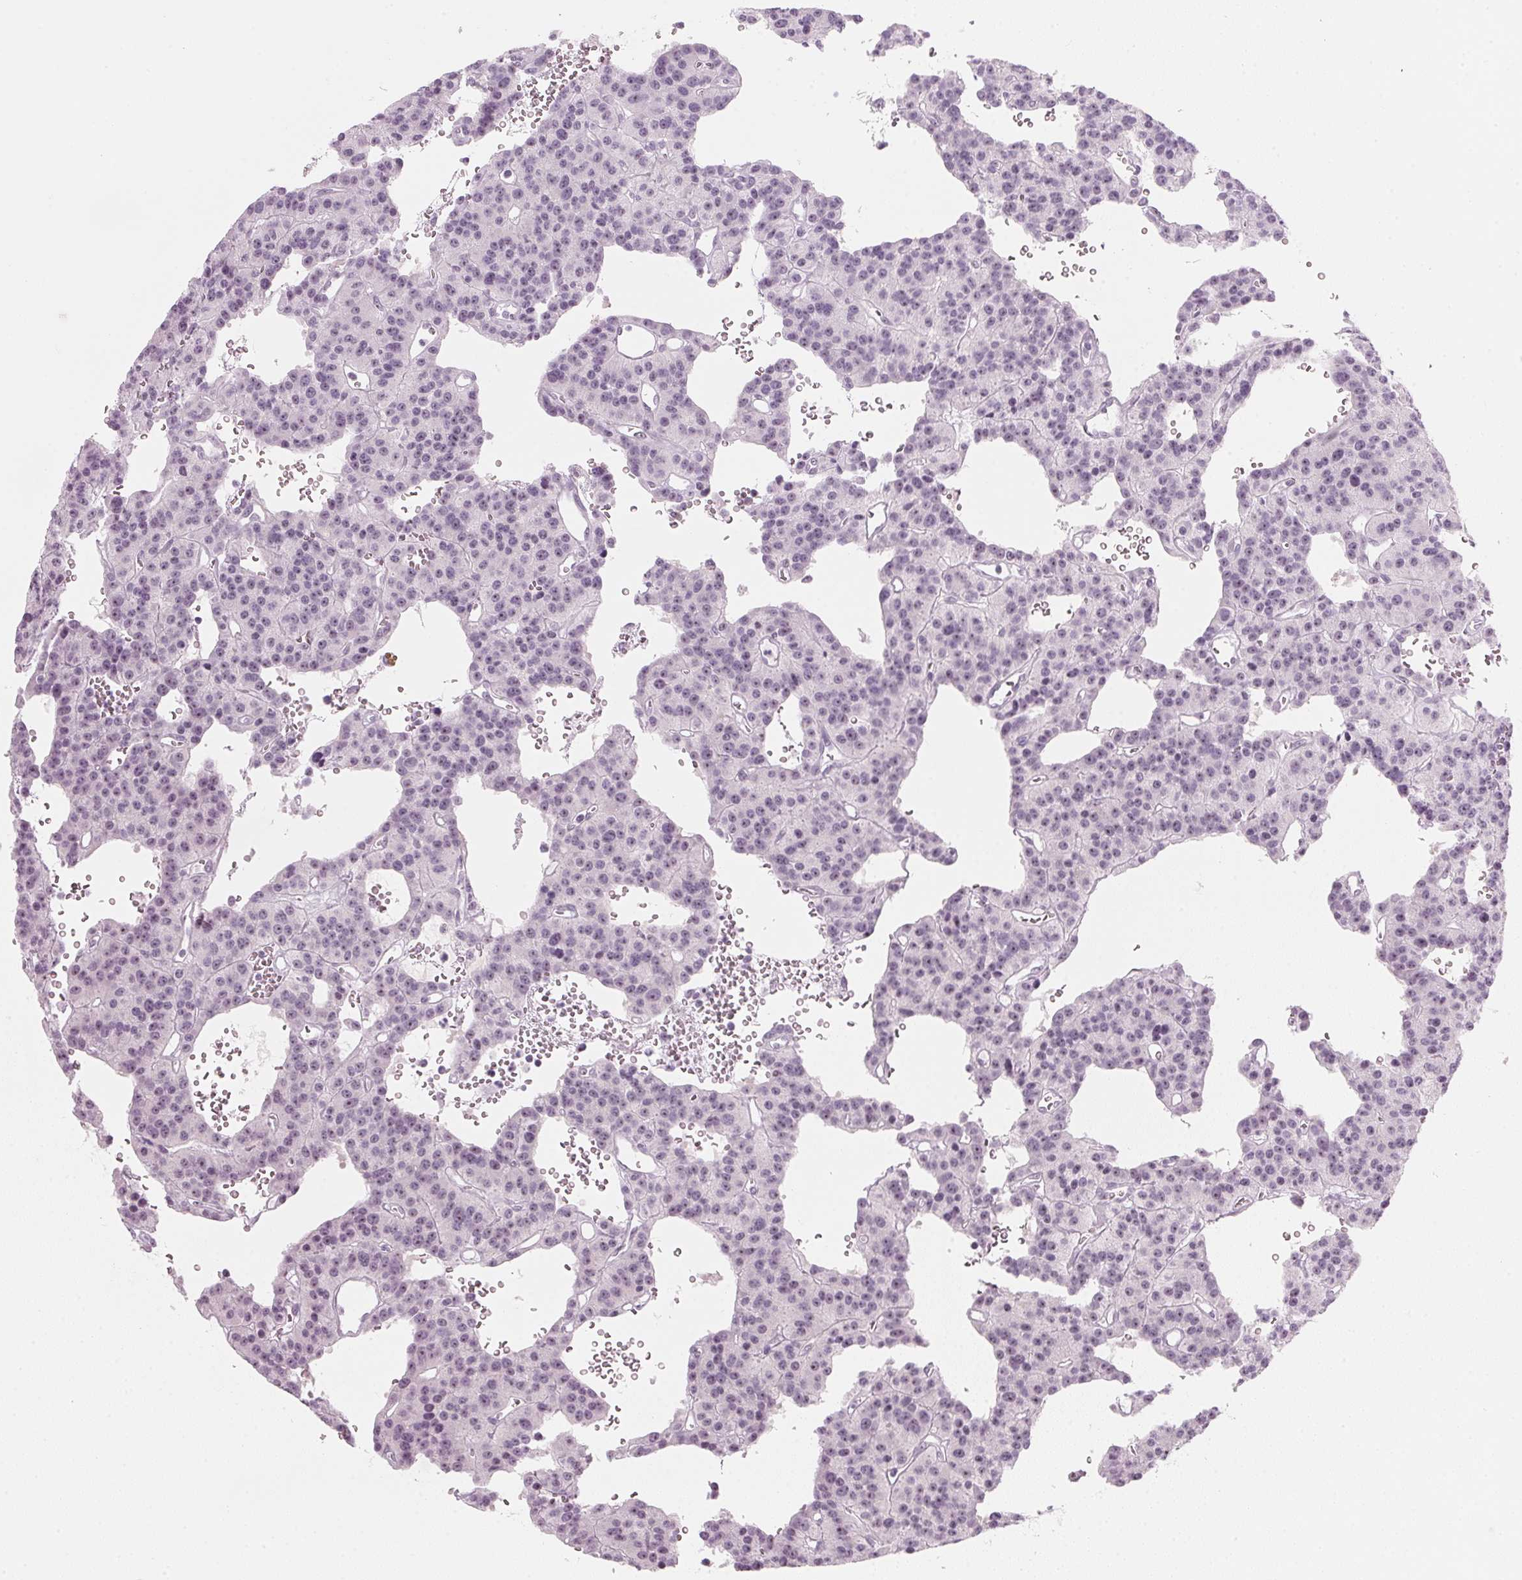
{"staining": {"intensity": "negative", "quantity": "none", "location": "none"}, "tissue": "carcinoid", "cell_type": "Tumor cells", "image_type": "cancer", "snomed": [{"axis": "morphology", "description": "Carcinoid, malignant, NOS"}, {"axis": "topography", "description": "Lung"}], "caption": "This histopathology image is of carcinoid stained with IHC to label a protein in brown with the nuclei are counter-stained blue. There is no staining in tumor cells.", "gene": "DNTTIP2", "patient": {"sex": "female", "age": 71}}